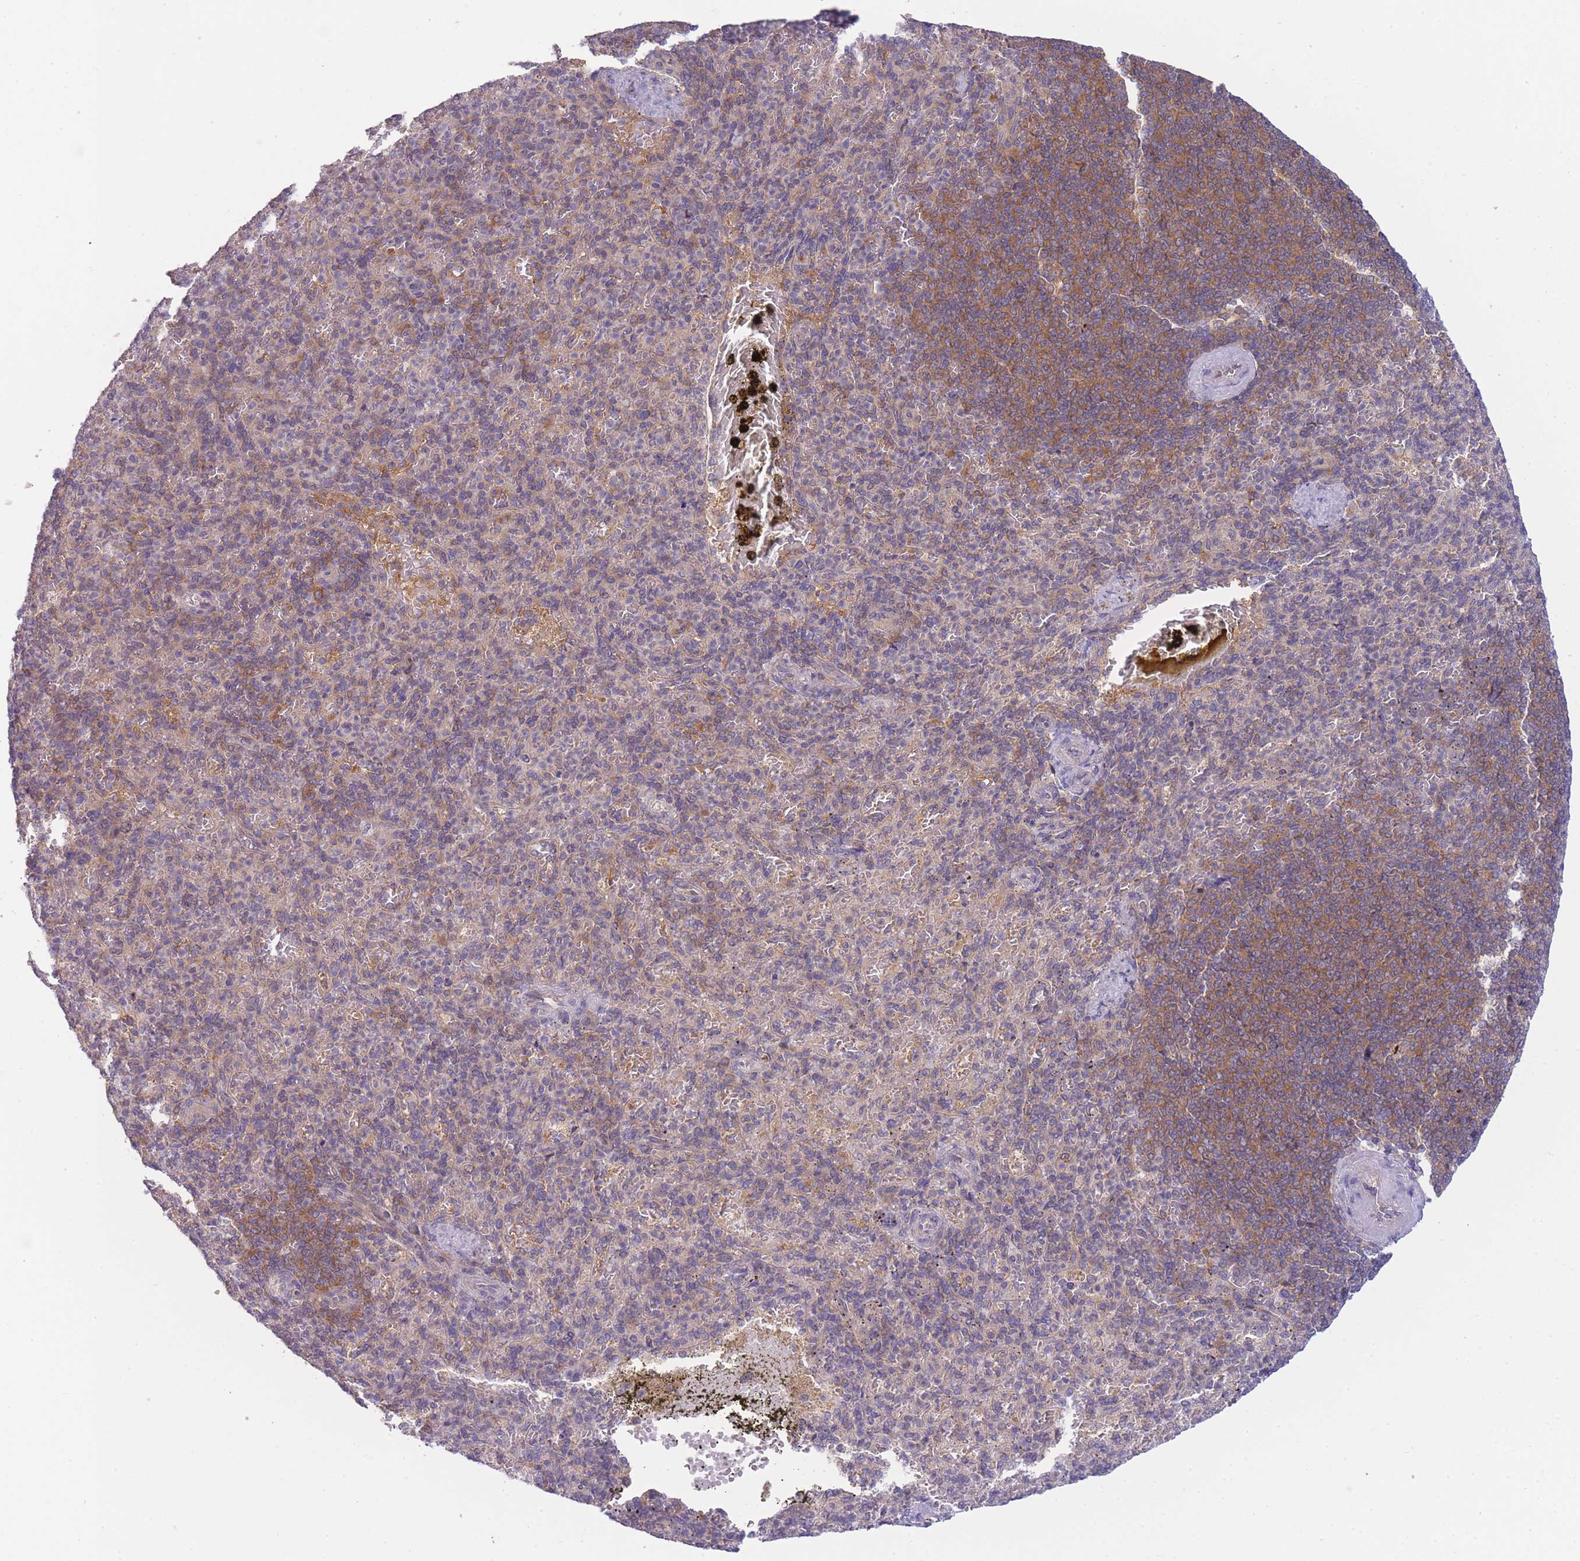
{"staining": {"intensity": "weak", "quantity": "<25%", "location": "cytoplasmic/membranous"}, "tissue": "spleen", "cell_type": "Cells in red pulp", "image_type": "normal", "snomed": [{"axis": "morphology", "description": "Normal tissue, NOS"}, {"axis": "topography", "description": "Spleen"}], "caption": "This micrograph is of normal spleen stained with immunohistochemistry (IHC) to label a protein in brown with the nuclei are counter-stained blue. There is no positivity in cells in red pulp.", "gene": "PFDN6", "patient": {"sex": "female", "age": 74}}